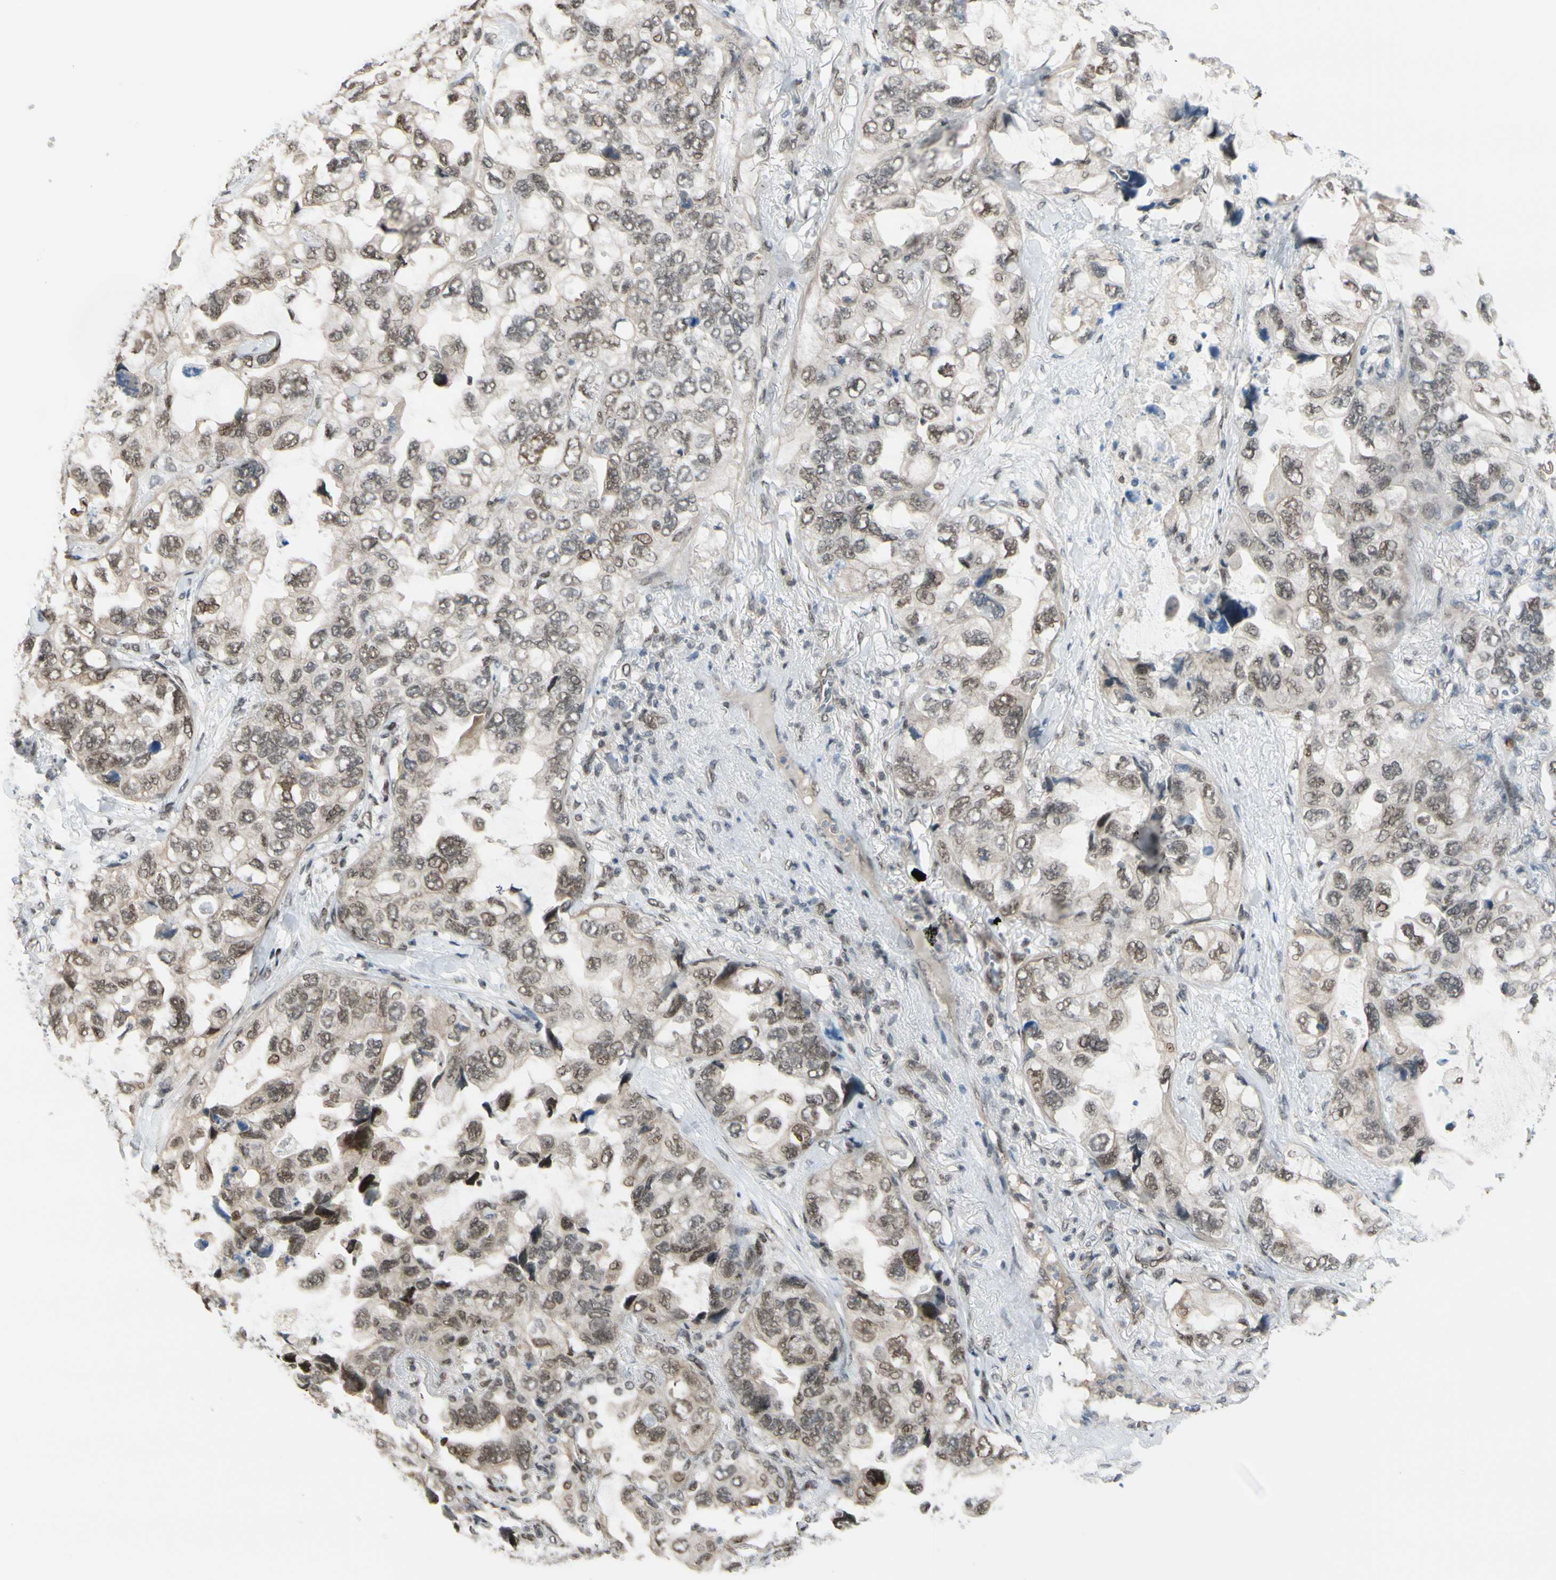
{"staining": {"intensity": "weak", "quantity": ">75%", "location": "nuclear"}, "tissue": "lung cancer", "cell_type": "Tumor cells", "image_type": "cancer", "snomed": [{"axis": "morphology", "description": "Squamous cell carcinoma, NOS"}, {"axis": "topography", "description": "Lung"}], "caption": "Lung cancer stained with immunohistochemistry exhibits weak nuclear positivity in approximately >75% of tumor cells. (Brightfield microscopy of DAB IHC at high magnification).", "gene": "SUFU", "patient": {"sex": "female", "age": 73}}